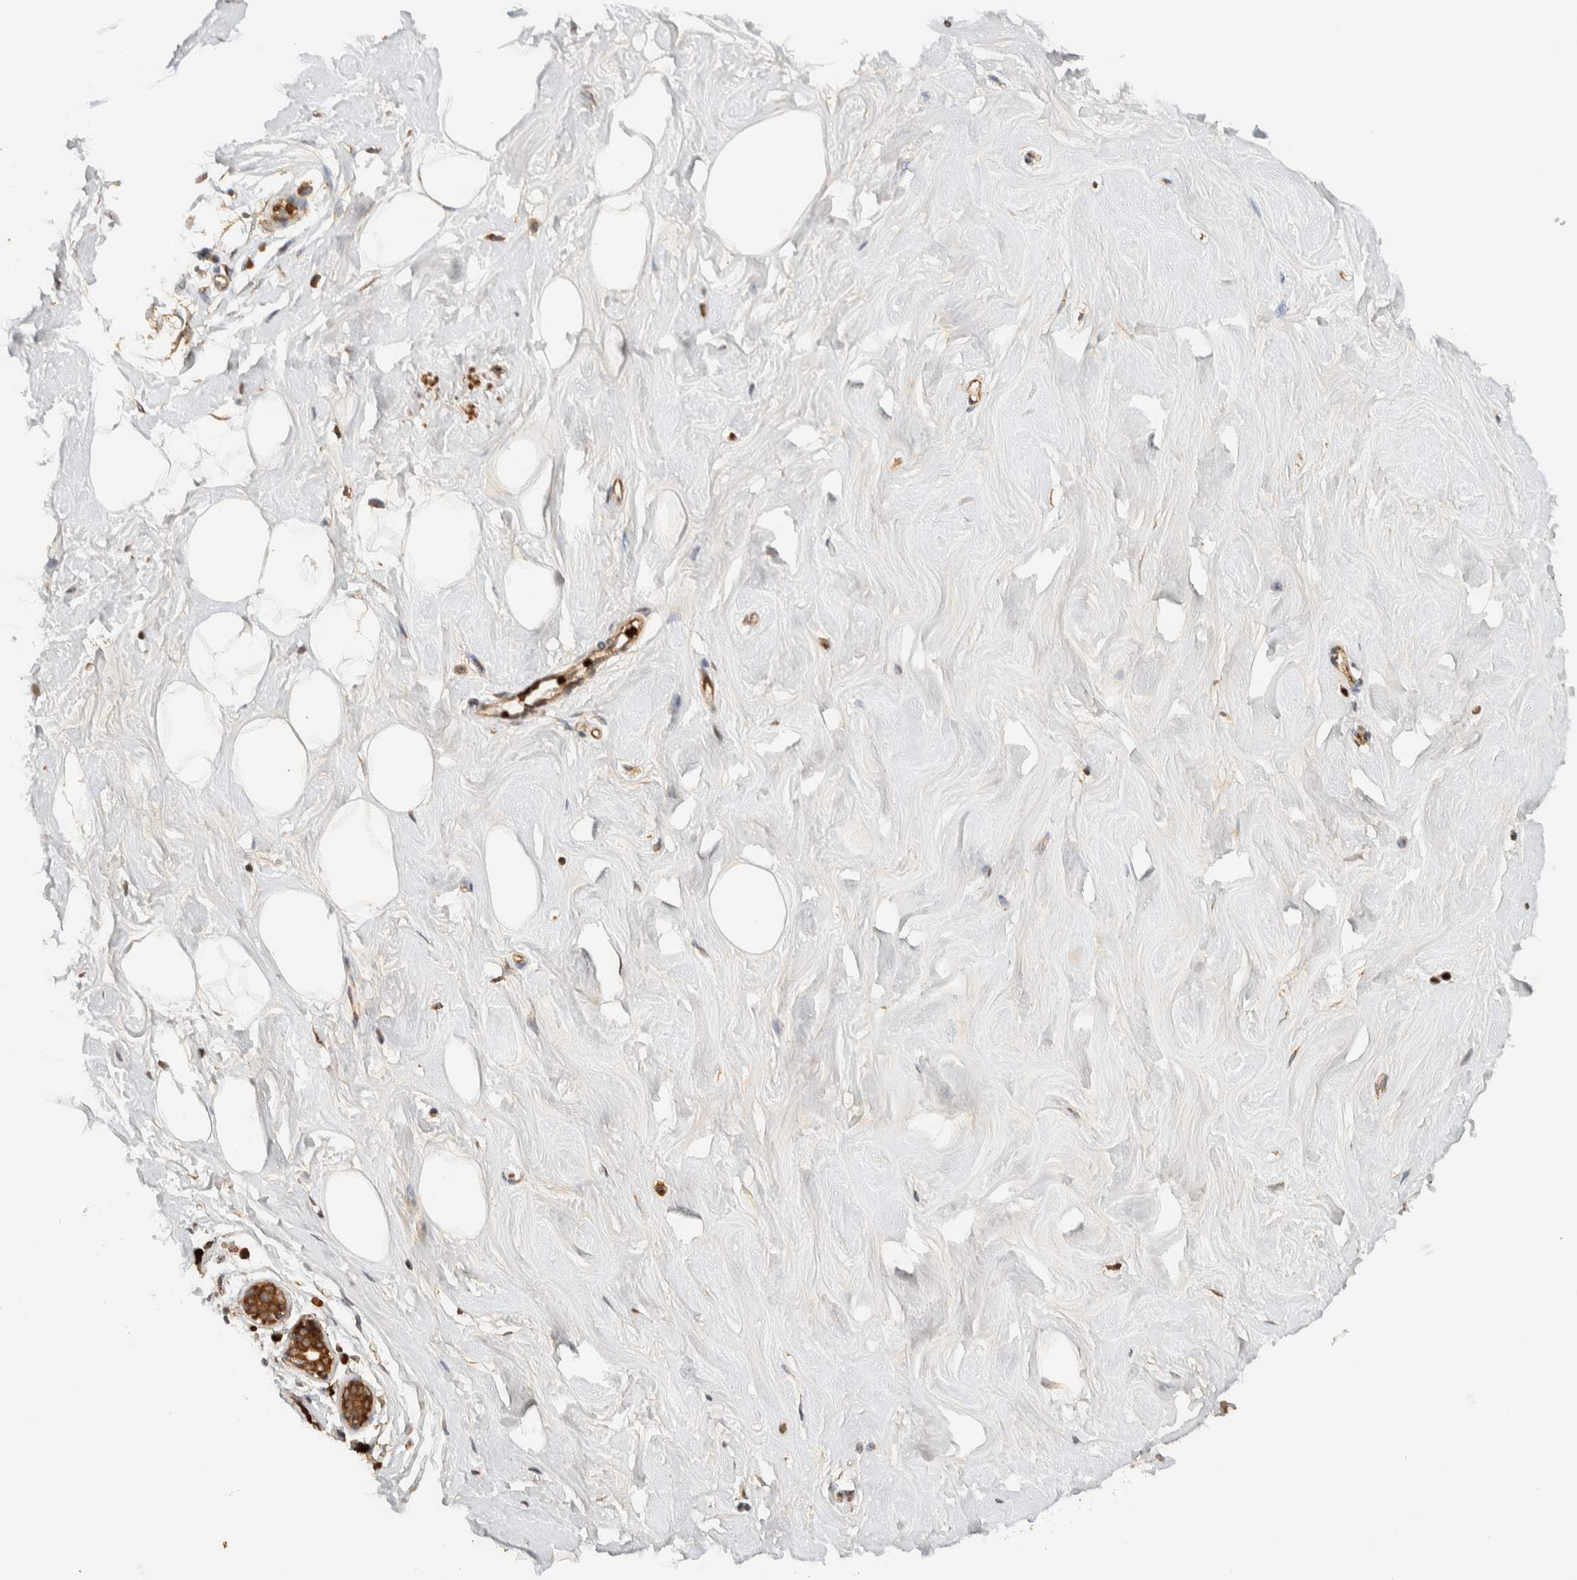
{"staining": {"intensity": "negative", "quantity": "none", "location": "none"}, "tissue": "breast", "cell_type": "Adipocytes", "image_type": "normal", "snomed": [{"axis": "morphology", "description": "Normal tissue, NOS"}, {"axis": "topography", "description": "Breast"}], "caption": "DAB (3,3'-diaminobenzidine) immunohistochemical staining of benign breast shows no significant staining in adipocytes. (Immunohistochemistry, brightfield microscopy, high magnification).", "gene": "TTI2", "patient": {"sex": "female", "age": 23}}